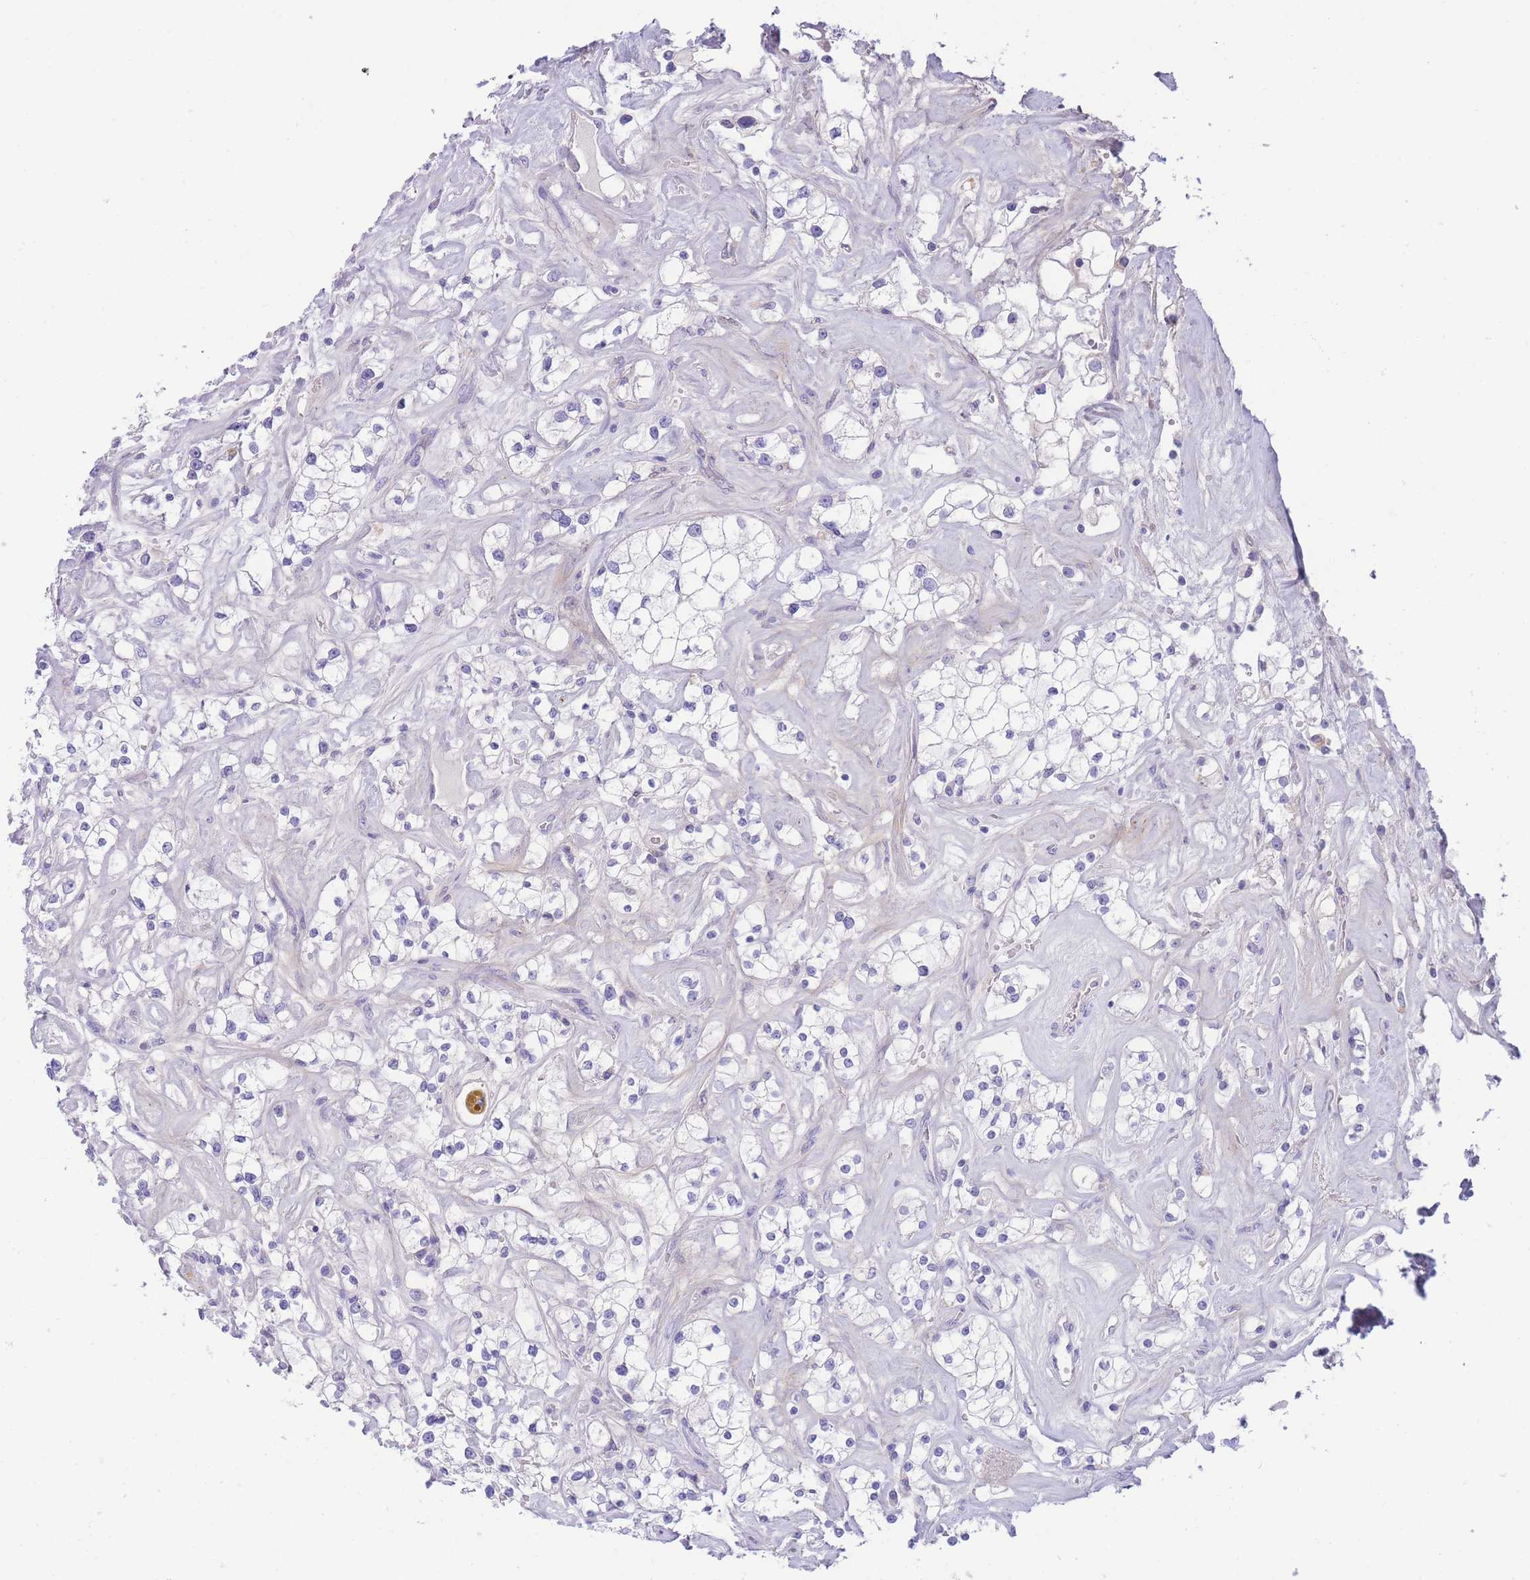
{"staining": {"intensity": "negative", "quantity": "none", "location": "none"}, "tissue": "renal cancer", "cell_type": "Tumor cells", "image_type": "cancer", "snomed": [{"axis": "morphology", "description": "Adenocarcinoma, NOS"}, {"axis": "topography", "description": "Kidney"}], "caption": "This is a histopathology image of immunohistochemistry (IHC) staining of renal cancer (adenocarcinoma), which shows no expression in tumor cells.", "gene": "PCDHB3", "patient": {"sex": "male", "age": 77}}